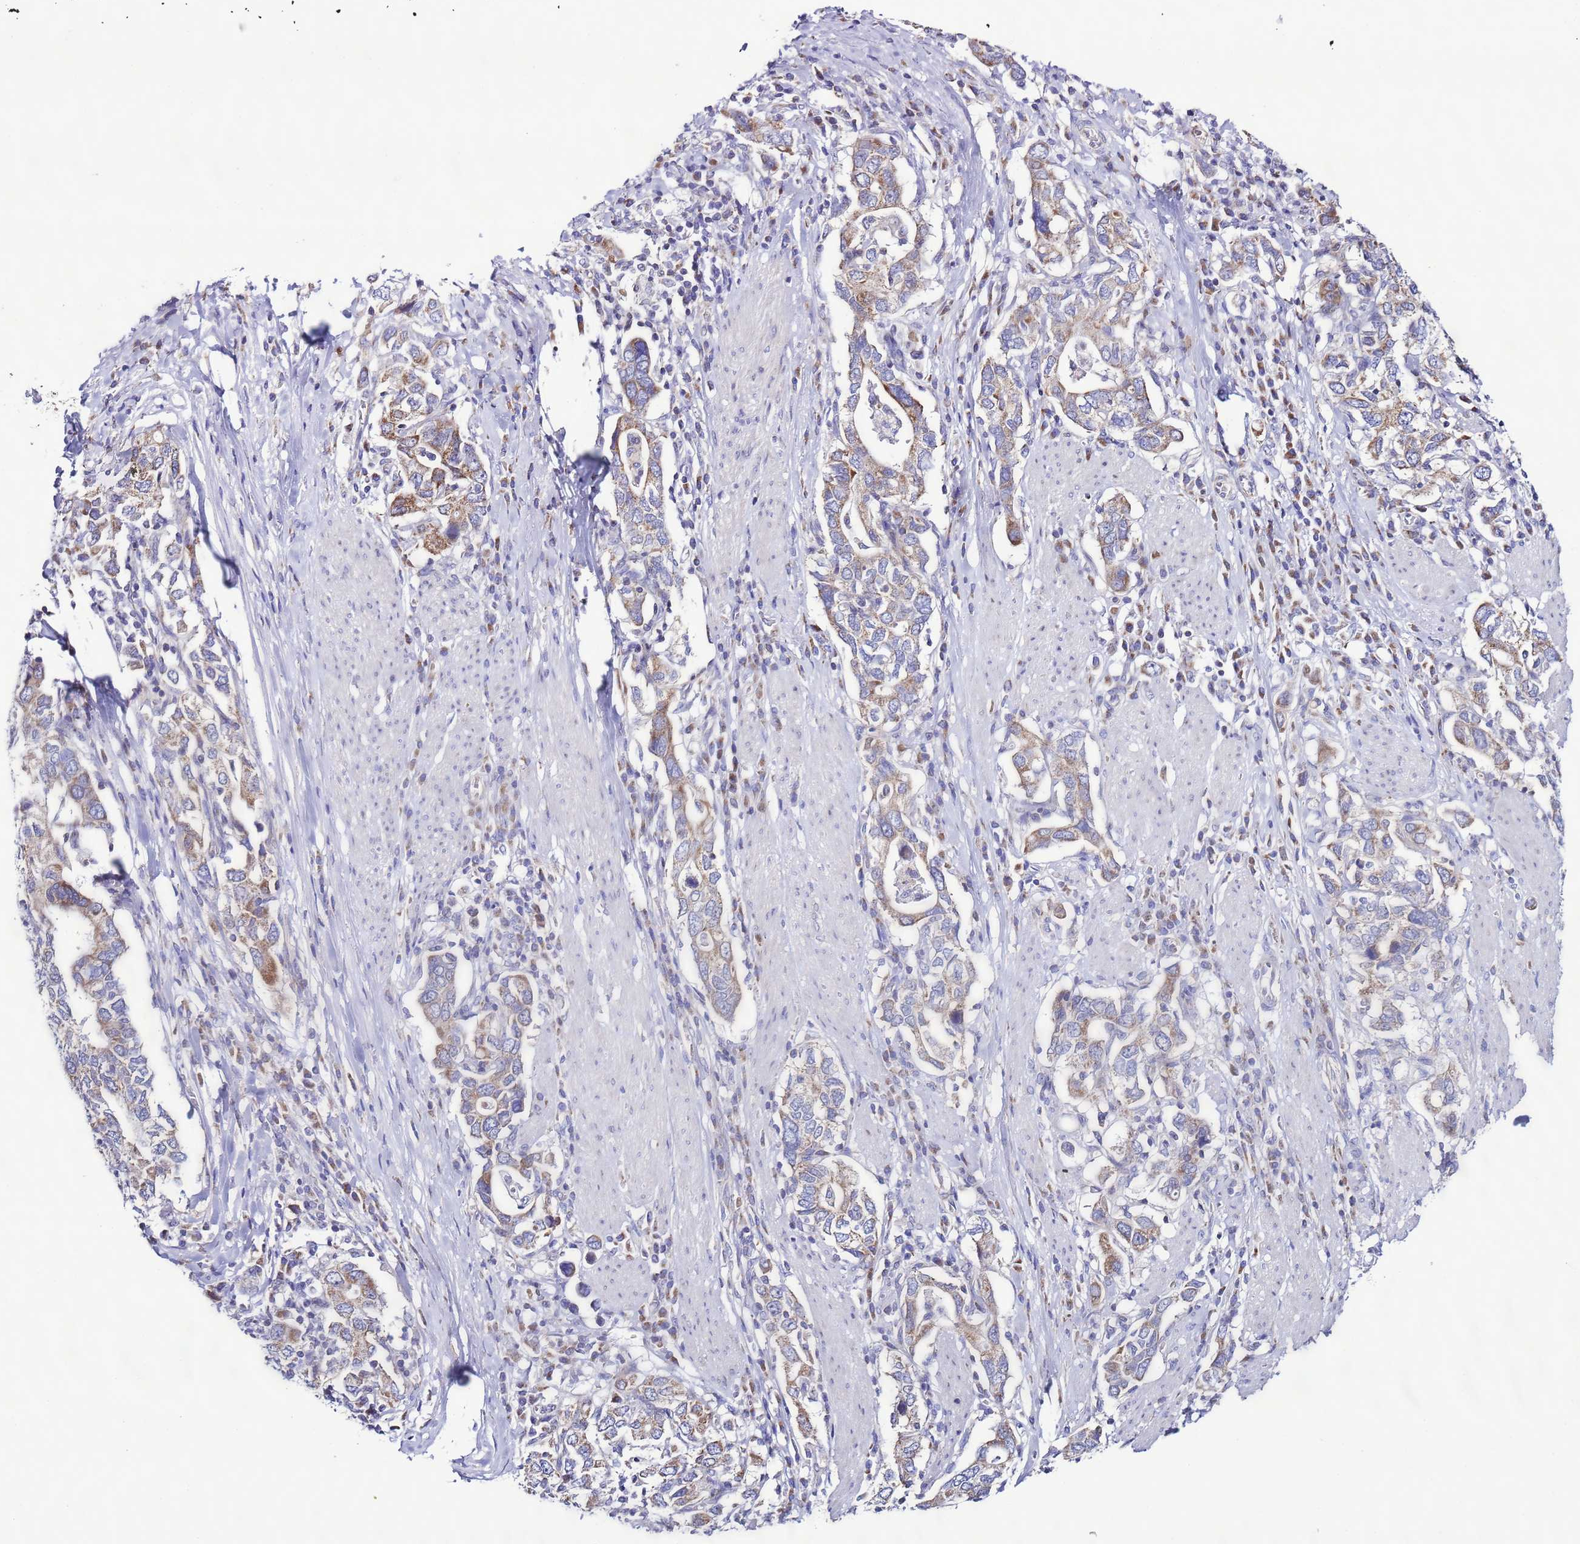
{"staining": {"intensity": "moderate", "quantity": ">75%", "location": "cytoplasmic/membranous"}, "tissue": "stomach cancer", "cell_type": "Tumor cells", "image_type": "cancer", "snomed": [{"axis": "morphology", "description": "Adenocarcinoma, NOS"}, {"axis": "topography", "description": "Stomach, upper"}, {"axis": "topography", "description": "Stomach"}], "caption": "IHC micrograph of stomach adenocarcinoma stained for a protein (brown), which displays medium levels of moderate cytoplasmic/membranous positivity in about >75% of tumor cells.", "gene": "AHI1", "patient": {"sex": "male", "age": 62}}